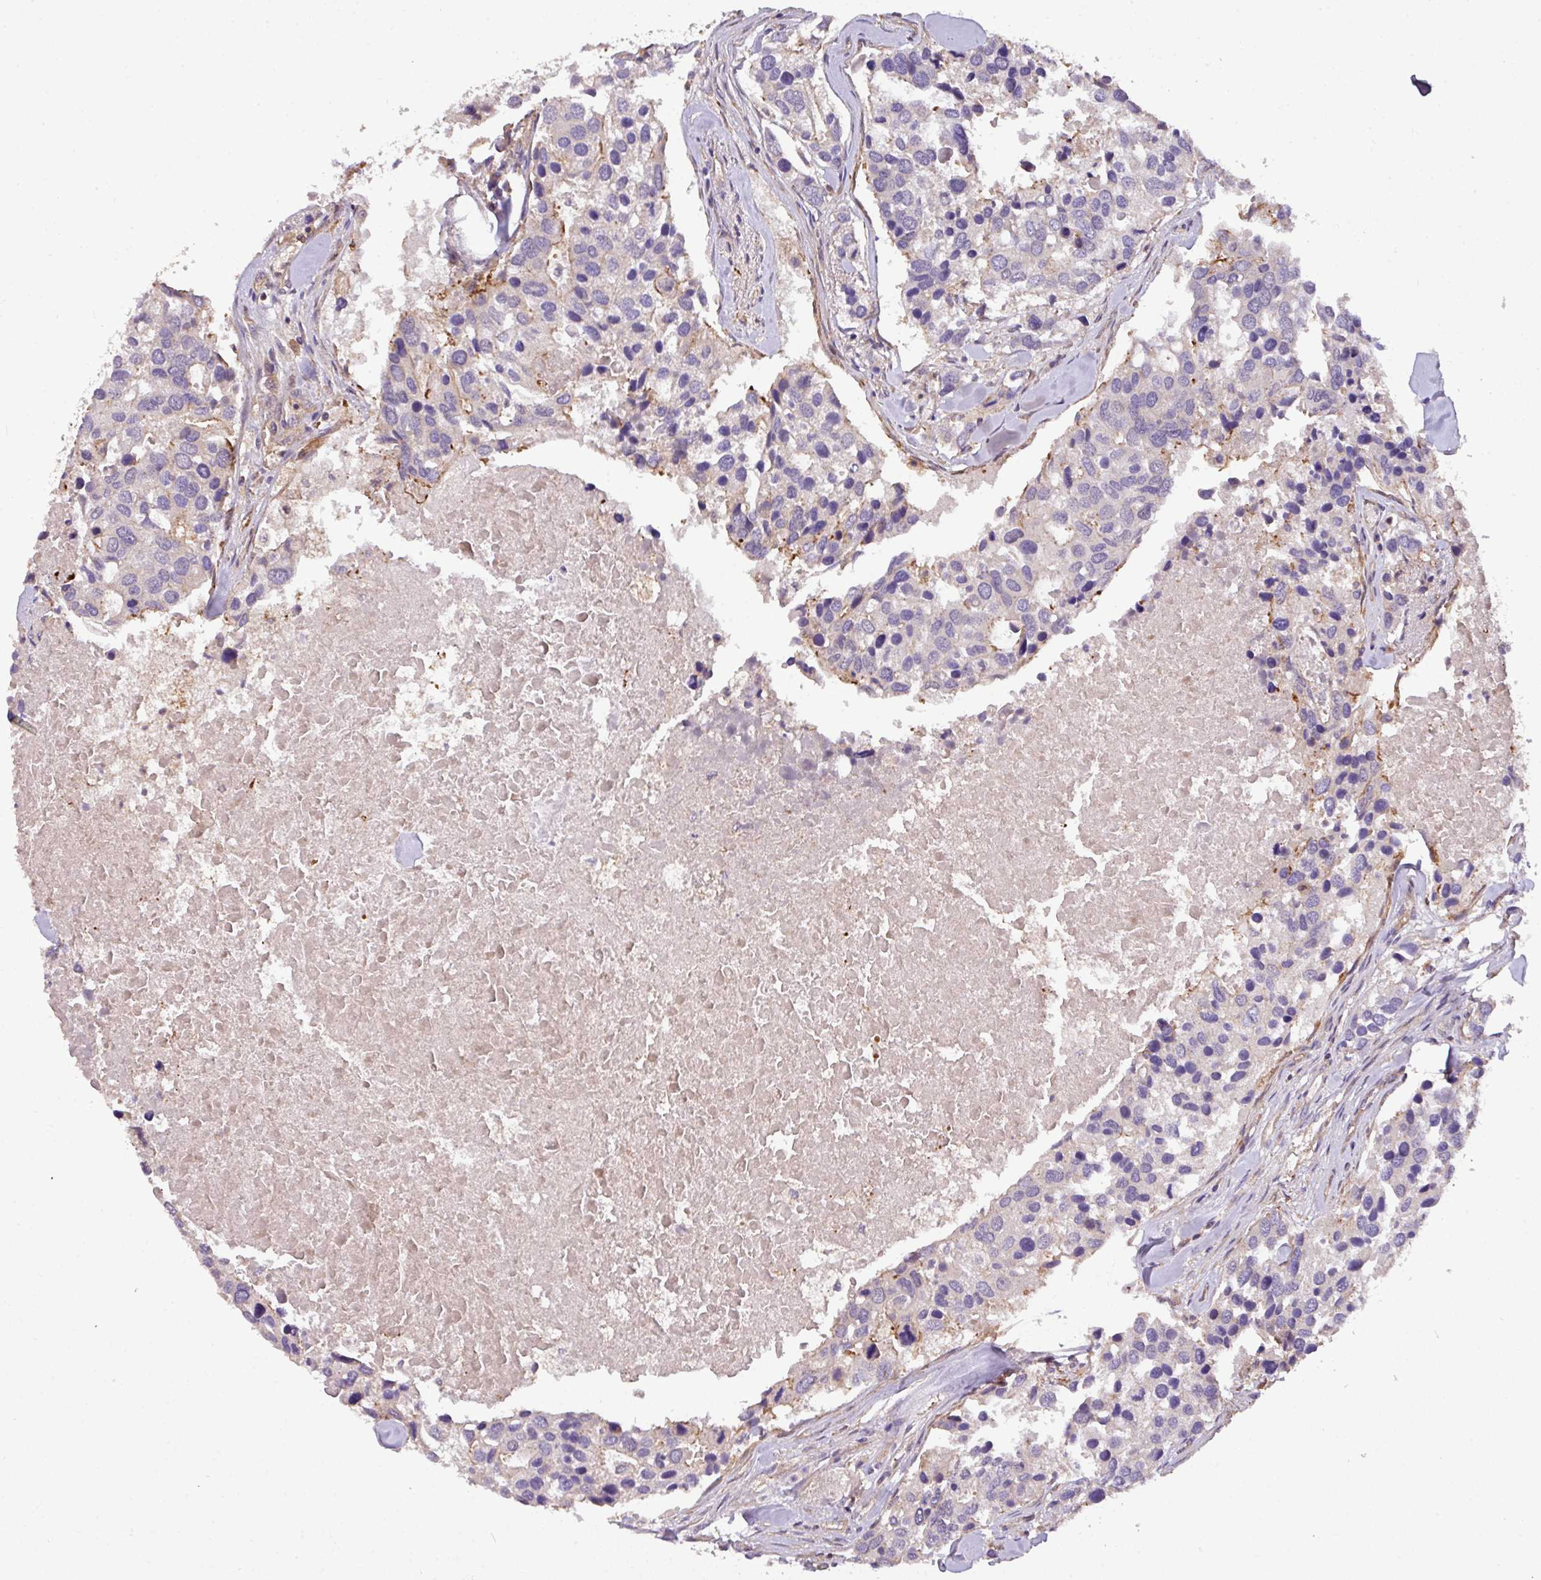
{"staining": {"intensity": "negative", "quantity": "none", "location": "none"}, "tissue": "breast cancer", "cell_type": "Tumor cells", "image_type": "cancer", "snomed": [{"axis": "morphology", "description": "Duct carcinoma"}, {"axis": "topography", "description": "Breast"}], "caption": "DAB (3,3'-diaminobenzidine) immunohistochemical staining of human infiltrating ductal carcinoma (breast) exhibits no significant expression in tumor cells. (DAB (3,3'-diaminobenzidine) immunohistochemistry with hematoxylin counter stain).", "gene": "CASS4", "patient": {"sex": "female", "age": 83}}